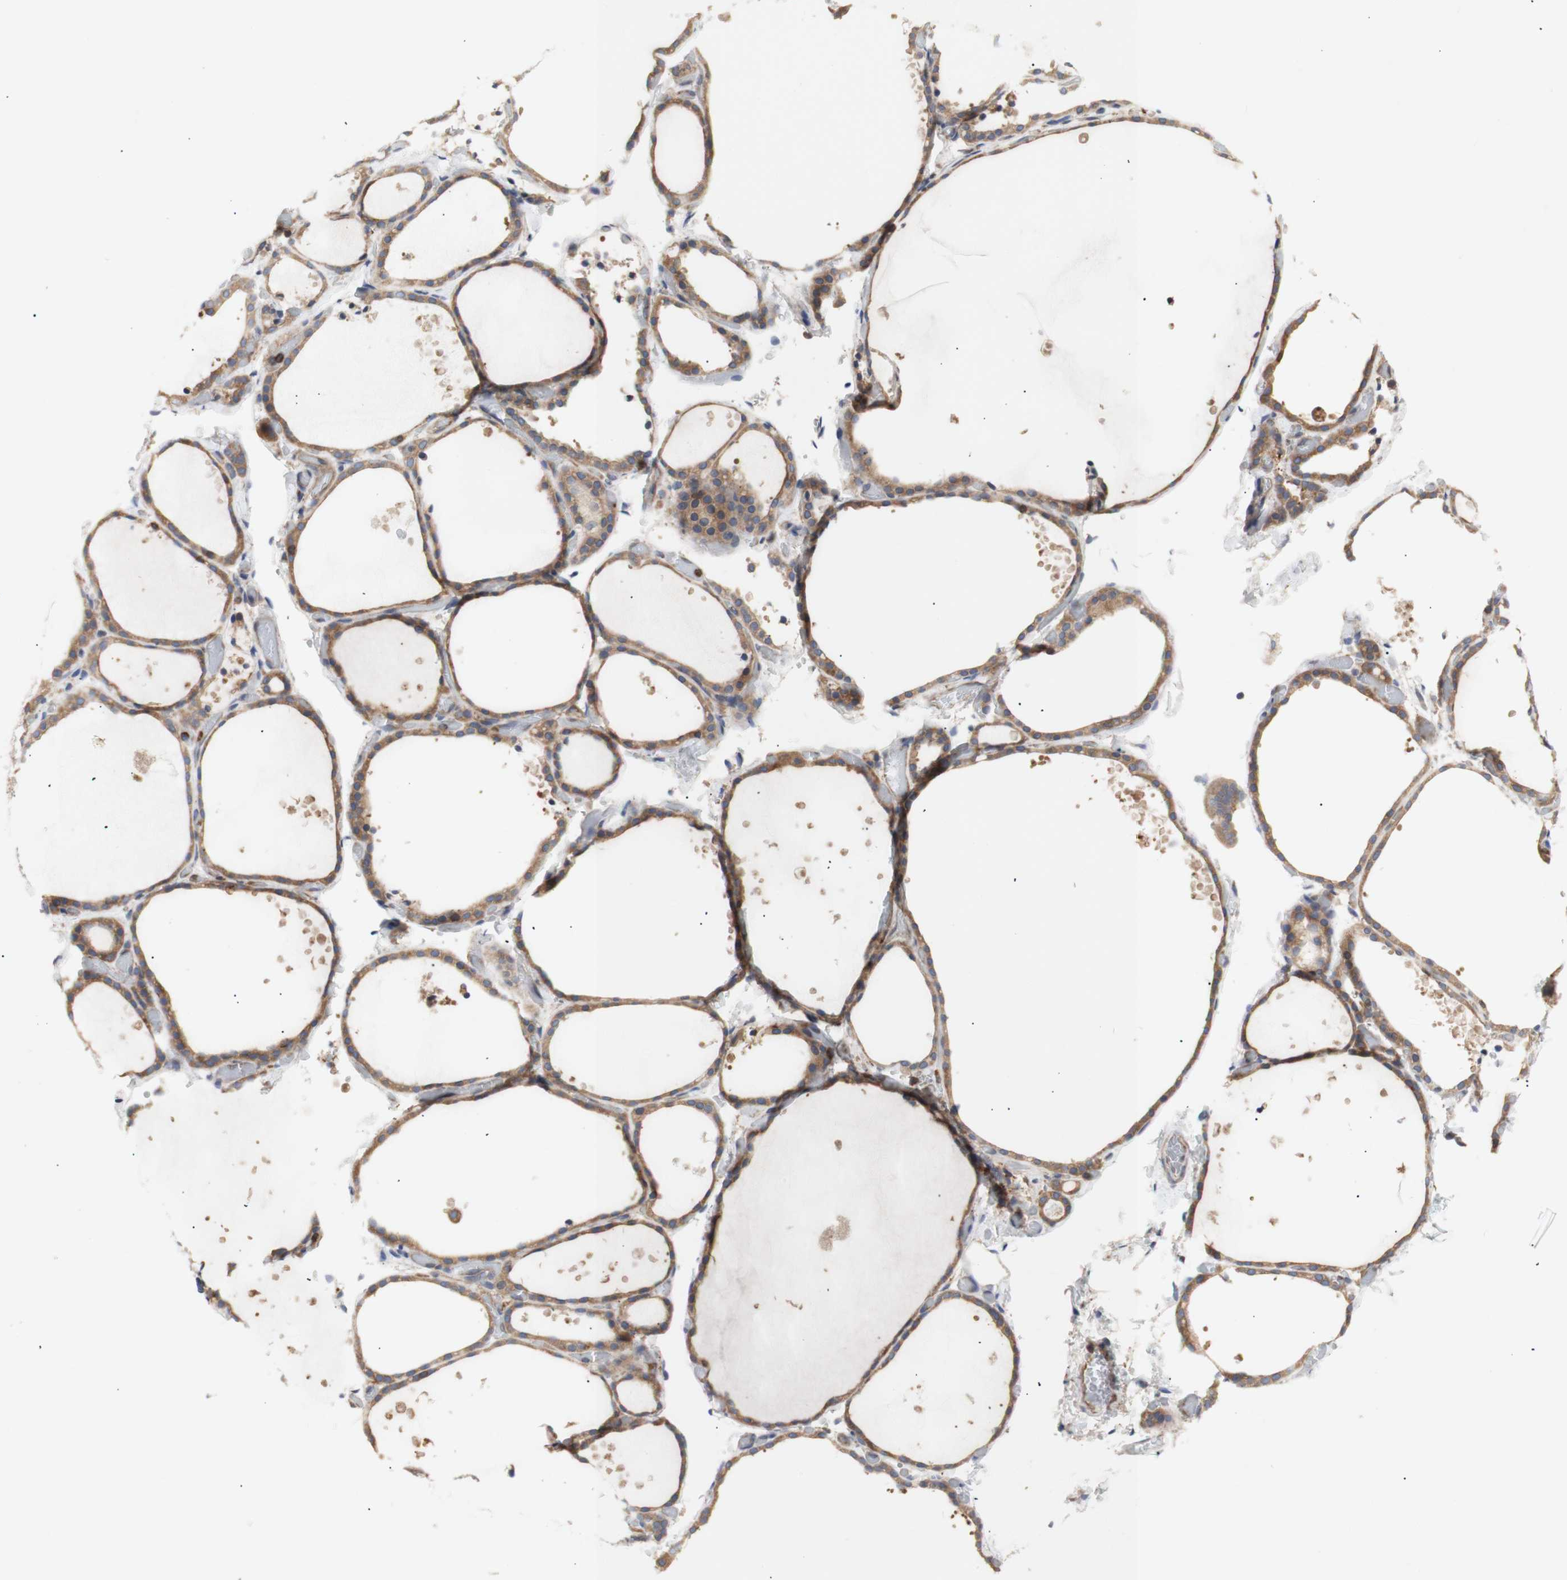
{"staining": {"intensity": "moderate", "quantity": ">75%", "location": "cytoplasmic/membranous"}, "tissue": "thyroid gland", "cell_type": "Glandular cells", "image_type": "normal", "snomed": [{"axis": "morphology", "description": "Normal tissue, NOS"}, {"axis": "topography", "description": "Thyroid gland"}], "caption": "Normal thyroid gland reveals moderate cytoplasmic/membranous expression in approximately >75% of glandular cells (DAB = brown stain, brightfield microscopy at high magnification)..", "gene": "IKBKG", "patient": {"sex": "female", "age": 44}}